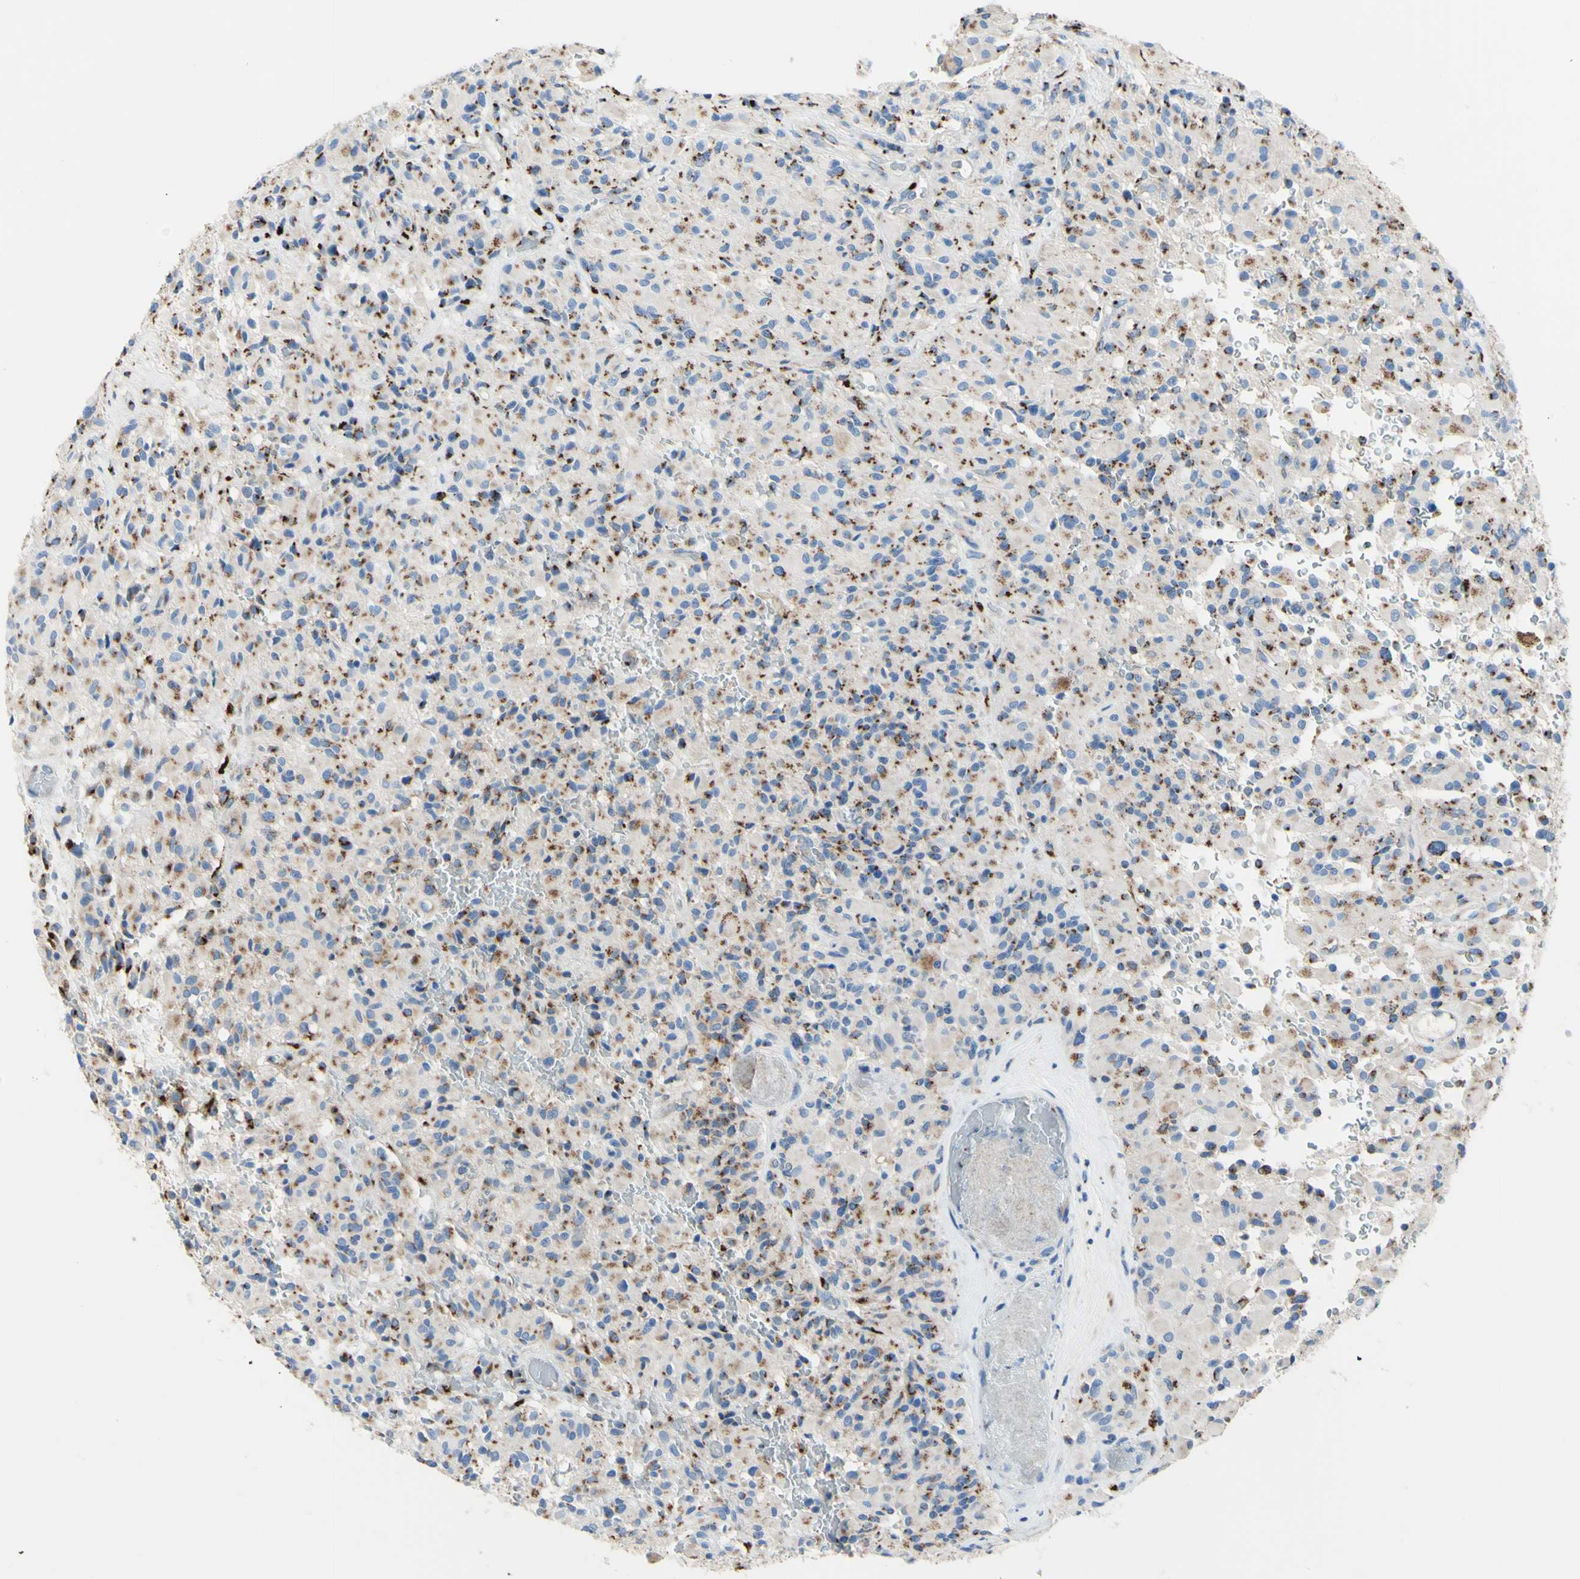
{"staining": {"intensity": "moderate", "quantity": "<25%", "location": "cytoplasmic/membranous"}, "tissue": "glioma", "cell_type": "Tumor cells", "image_type": "cancer", "snomed": [{"axis": "morphology", "description": "Glioma, malignant, High grade"}, {"axis": "topography", "description": "Brain"}], "caption": "There is low levels of moderate cytoplasmic/membranous expression in tumor cells of glioma, as demonstrated by immunohistochemical staining (brown color).", "gene": "GALNT2", "patient": {"sex": "male", "age": 71}}